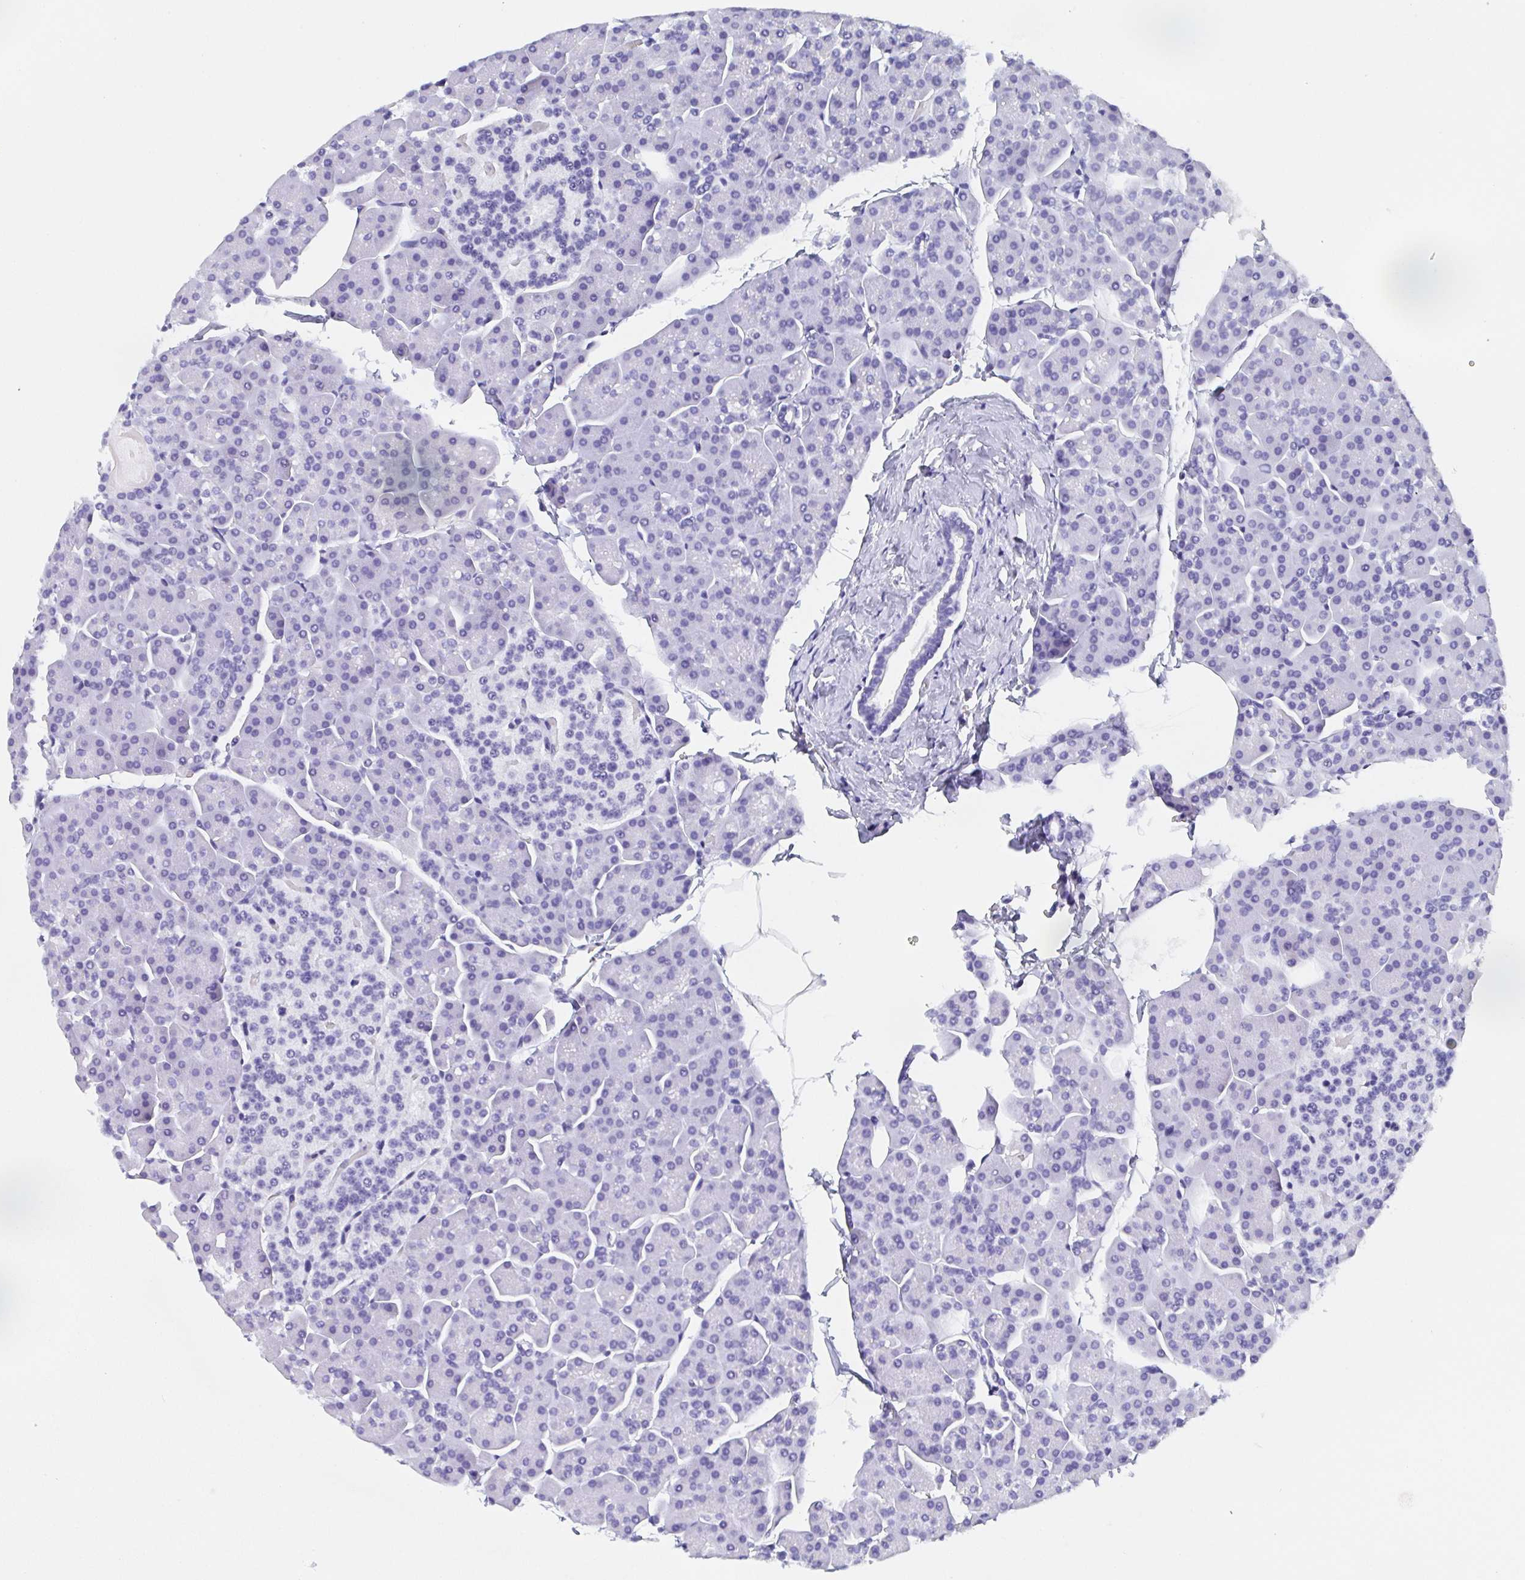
{"staining": {"intensity": "negative", "quantity": "none", "location": "none"}, "tissue": "pancreas", "cell_type": "Exocrine glandular cells", "image_type": "normal", "snomed": [{"axis": "morphology", "description": "Normal tissue, NOS"}, {"axis": "topography", "description": "Pancreas"}], "caption": "IHC histopathology image of benign pancreas: pancreas stained with DAB shows no significant protein positivity in exocrine glandular cells. (Stains: DAB (3,3'-diaminobenzidine) immunohistochemistry with hematoxylin counter stain, Microscopy: brightfield microscopy at high magnification).", "gene": "AGFG2", "patient": {"sex": "male", "age": 35}}